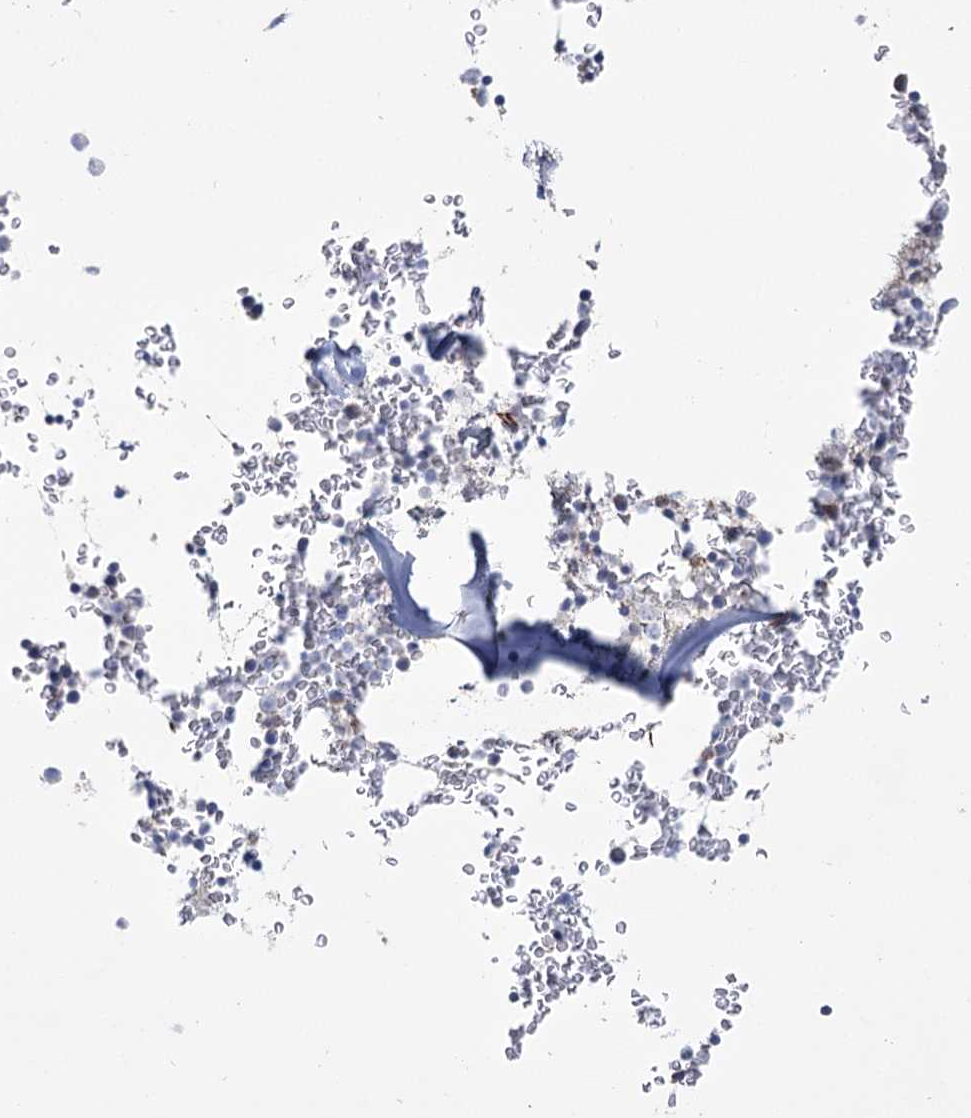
{"staining": {"intensity": "negative", "quantity": "none", "location": "none"}, "tissue": "bone marrow", "cell_type": "Hematopoietic cells", "image_type": "normal", "snomed": [{"axis": "morphology", "description": "Normal tissue, NOS"}, {"axis": "topography", "description": "Bone marrow"}], "caption": "The histopathology image demonstrates no significant staining in hematopoietic cells of bone marrow. The staining was performed using DAB to visualize the protein expression in brown, while the nuclei were stained in blue with hematoxylin (Magnification: 20x).", "gene": "TMEM164", "patient": {"sex": "male", "age": 58}}